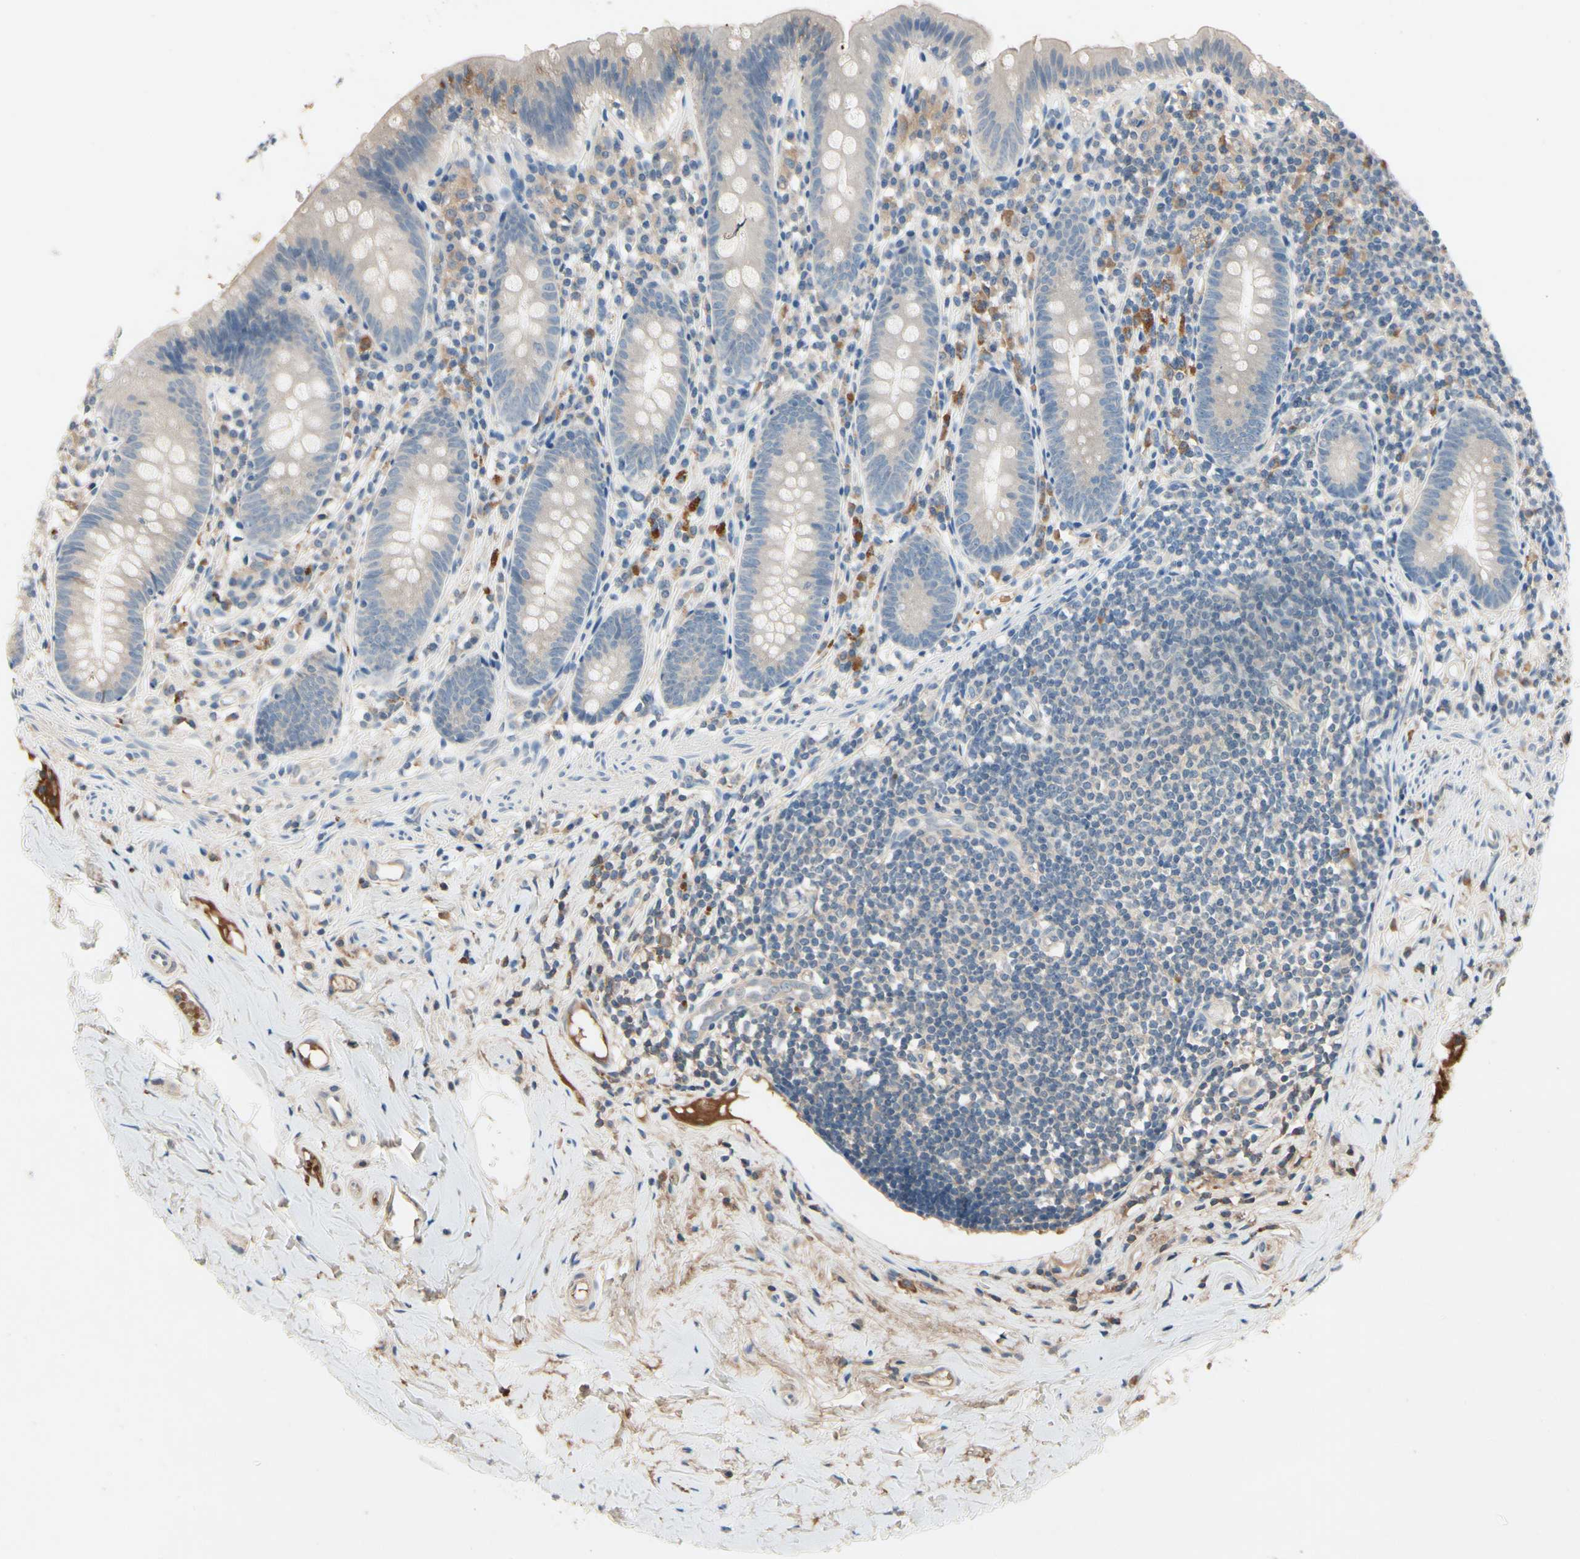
{"staining": {"intensity": "weak", "quantity": "<25%", "location": "cytoplasmic/membranous"}, "tissue": "appendix", "cell_type": "Glandular cells", "image_type": "normal", "snomed": [{"axis": "morphology", "description": "Normal tissue, NOS"}, {"axis": "topography", "description": "Appendix"}], "caption": "Immunohistochemistry (IHC) of unremarkable appendix displays no positivity in glandular cells. (Immunohistochemistry, brightfield microscopy, high magnification).", "gene": "IL1RL1", "patient": {"sex": "male", "age": 52}}